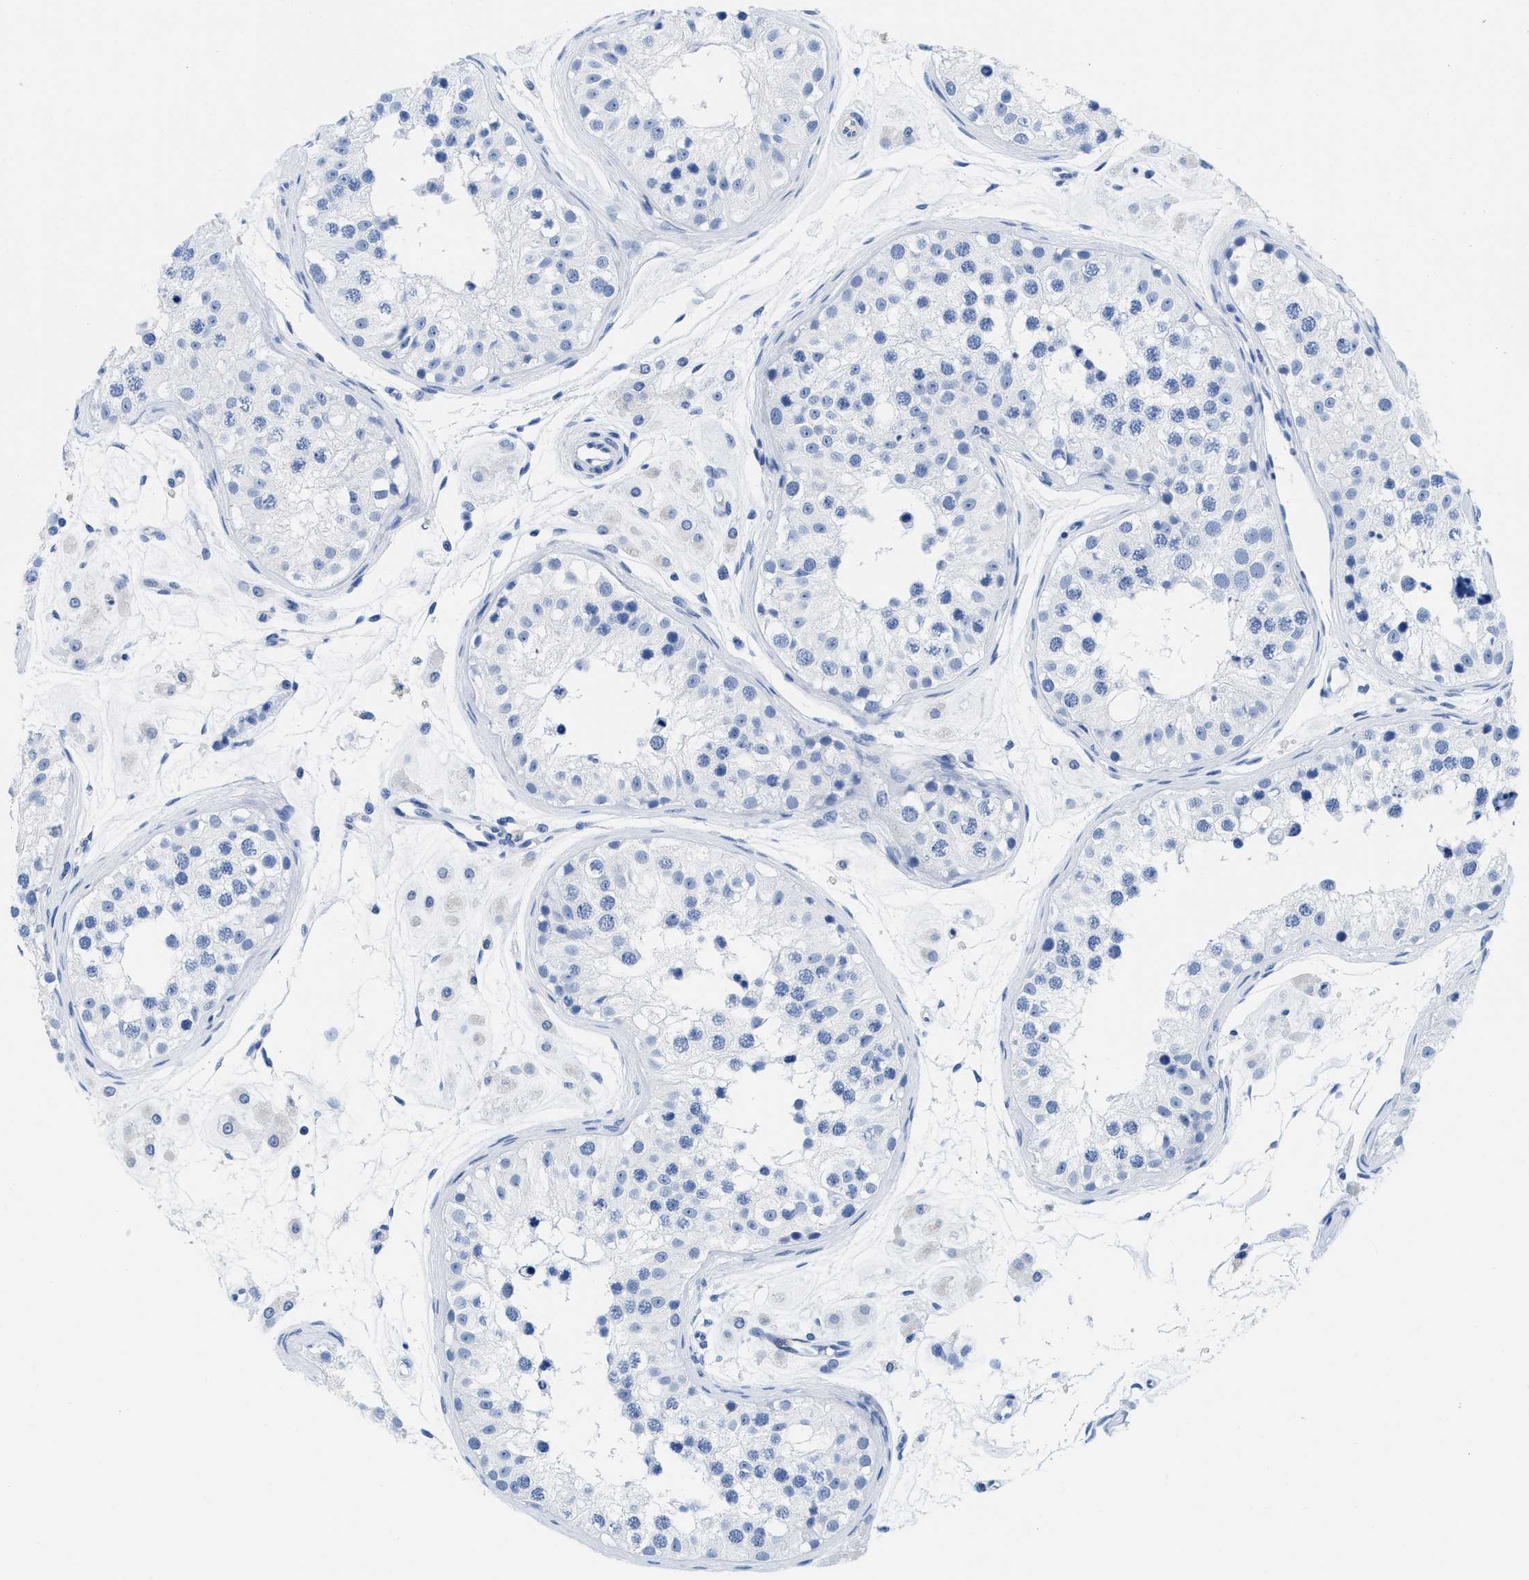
{"staining": {"intensity": "negative", "quantity": "none", "location": "none"}, "tissue": "testis", "cell_type": "Cells in seminiferous ducts", "image_type": "normal", "snomed": [{"axis": "morphology", "description": "Normal tissue, NOS"}, {"axis": "morphology", "description": "Adenocarcinoma, metastatic, NOS"}, {"axis": "topography", "description": "Testis"}], "caption": "The photomicrograph demonstrates no significant expression in cells in seminiferous ducts of testis. (Brightfield microscopy of DAB (3,3'-diaminobenzidine) immunohistochemistry at high magnification).", "gene": "CR1", "patient": {"sex": "male", "age": 26}}